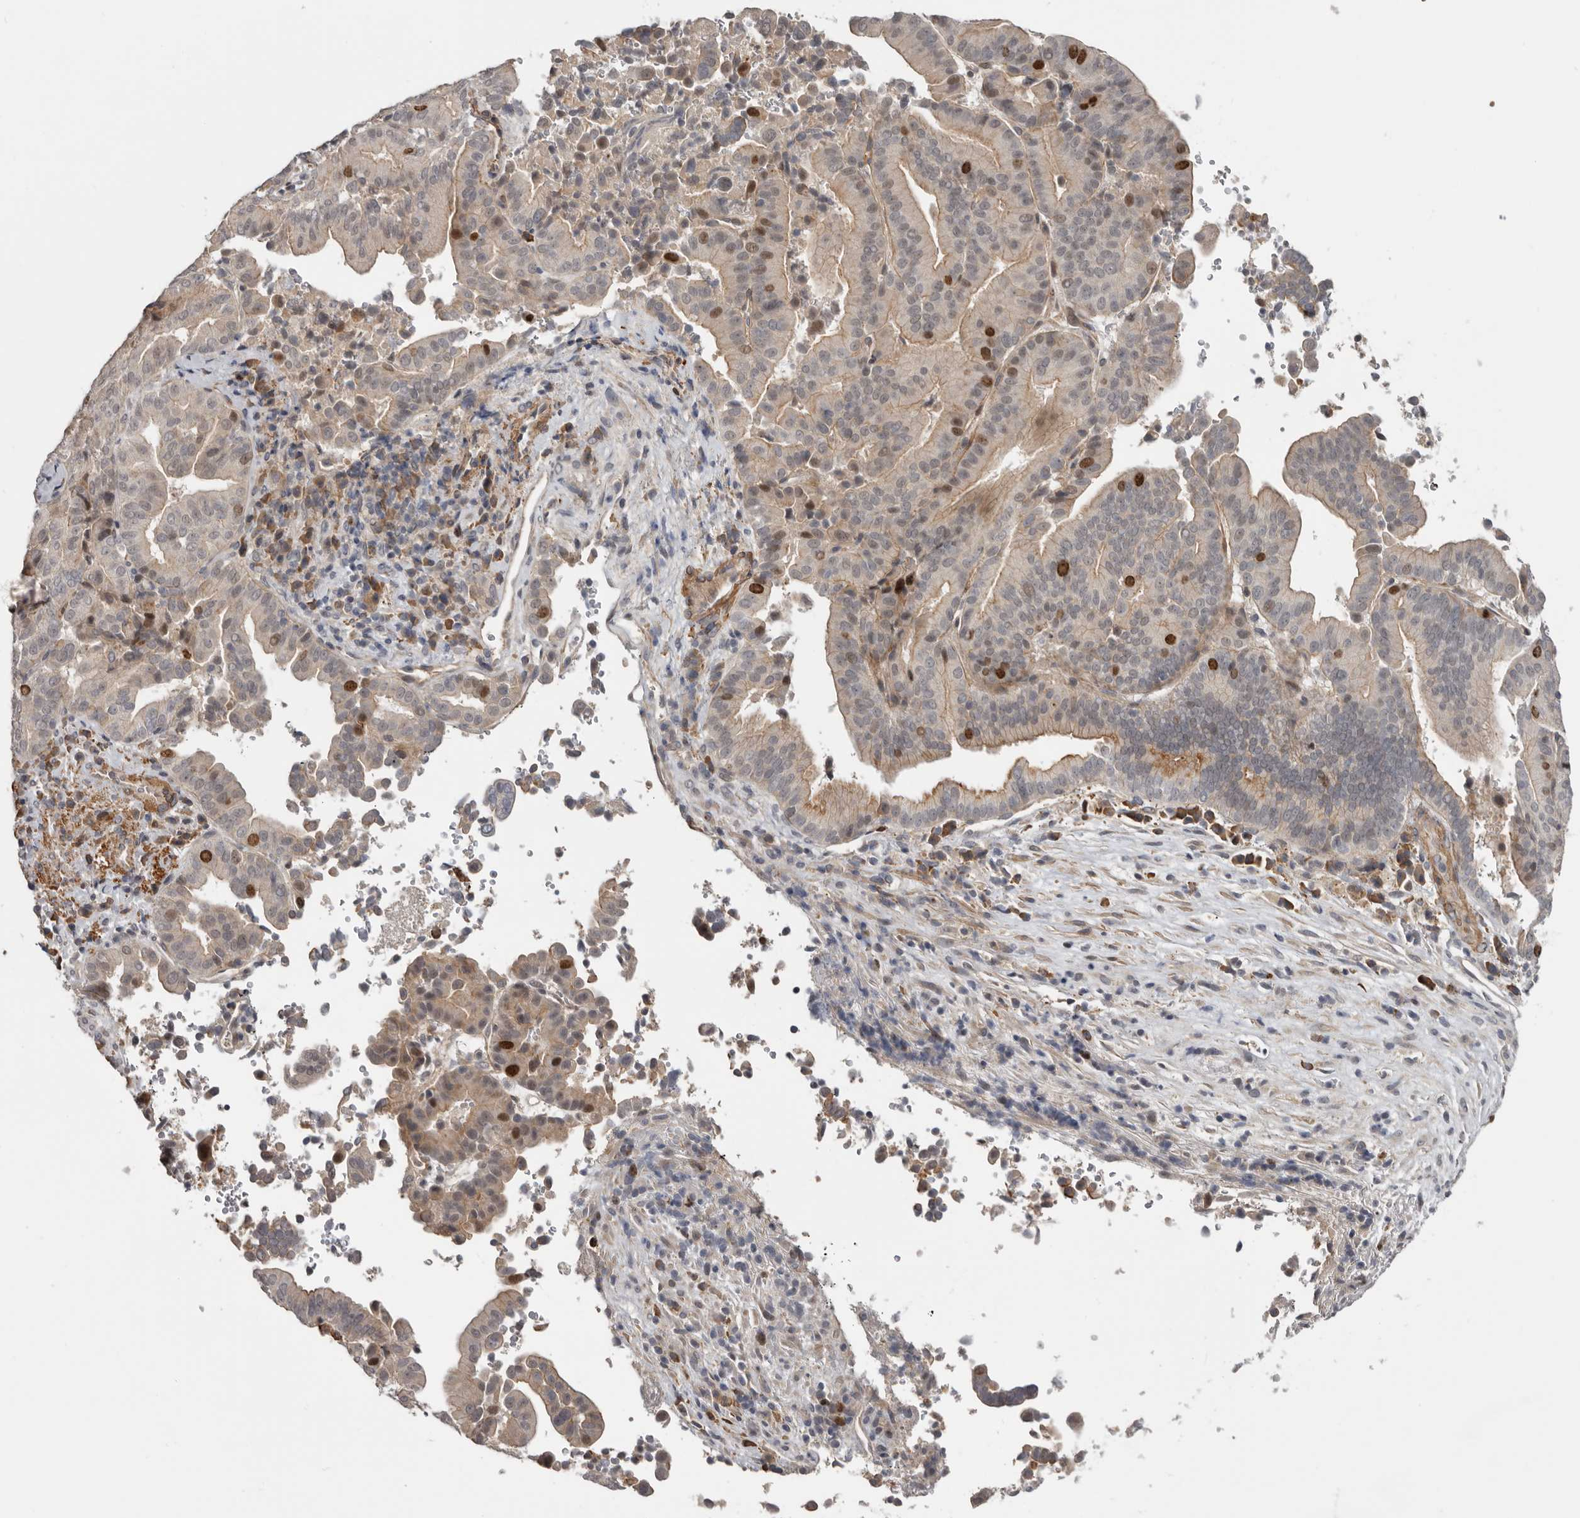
{"staining": {"intensity": "strong", "quantity": "<25%", "location": "cytoplasmic/membranous,nuclear"}, "tissue": "liver cancer", "cell_type": "Tumor cells", "image_type": "cancer", "snomed": [{"axis": "morphology", "description": "Cholangiocarcinoma"}, {"axis": "topography", "description": "Liver"}], "caption": "The immunohistochemical stain shows strong cytoplasmic/membranous and nuclear positivity in tumor cells of cholangiocarcinoma (liver) tissue.", "gene": "CDCA8", "patient": {"sex": "female", "age": 75}}